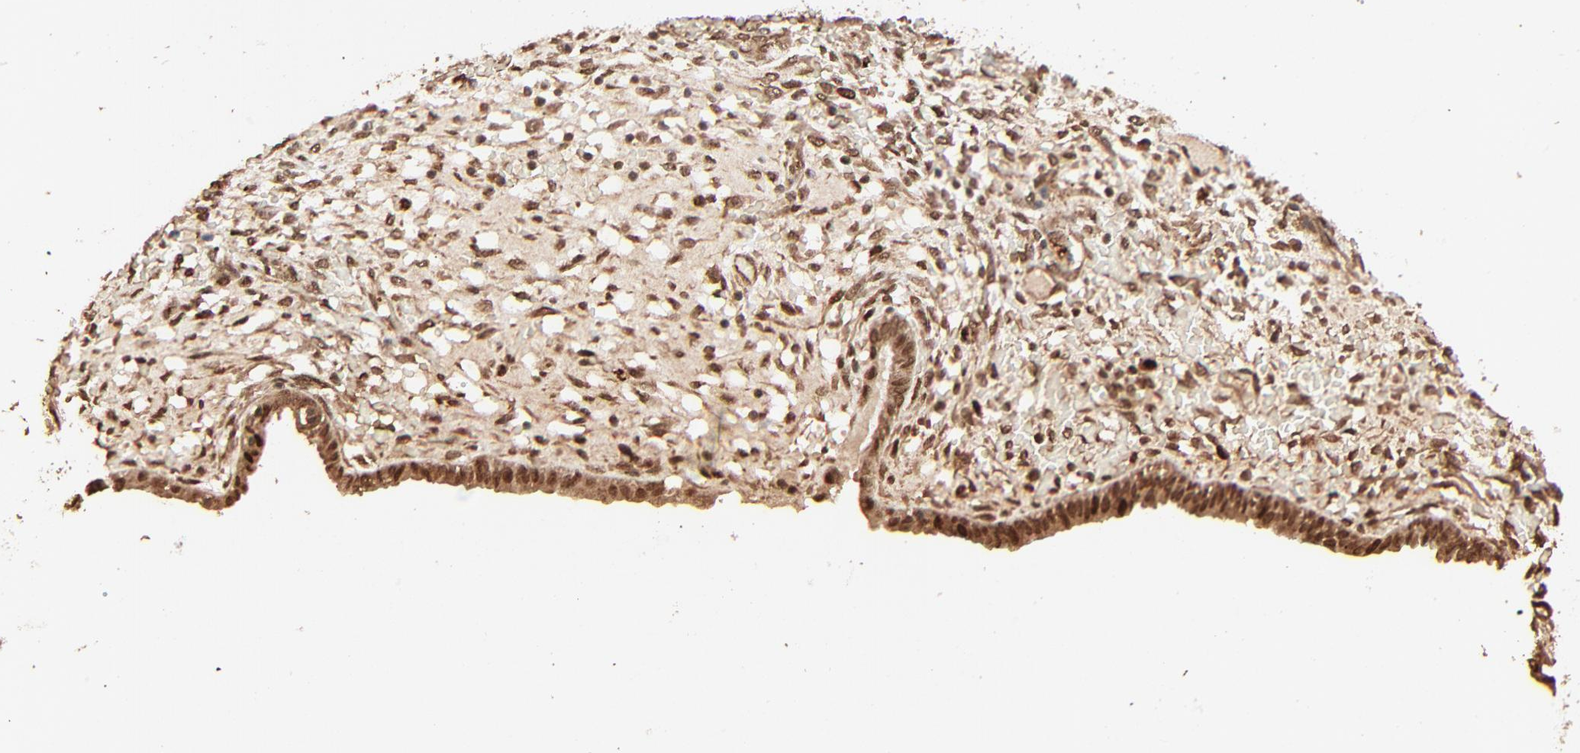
{"staining": {"intensity": "moderate", "quantity": ">75%", "location": "nuclear"}, "tissue": "endometrium", "cell_type": "Cells in endometrial stroma", "image_type": "normal", "snomed": [{"axis": "morphology", "description": "Normal tissue, NOS"}, {"axis": "topography", "description": "Endometrium"}], "caption": "Protein staining of unremarkable endometrium shows moderate nuclear expression in approximately >75% of cells in endometrial stroma. Nuclei are stained in blue.", "gene": "FAM227A", "patient": {"sex": "female", "age": 42}}